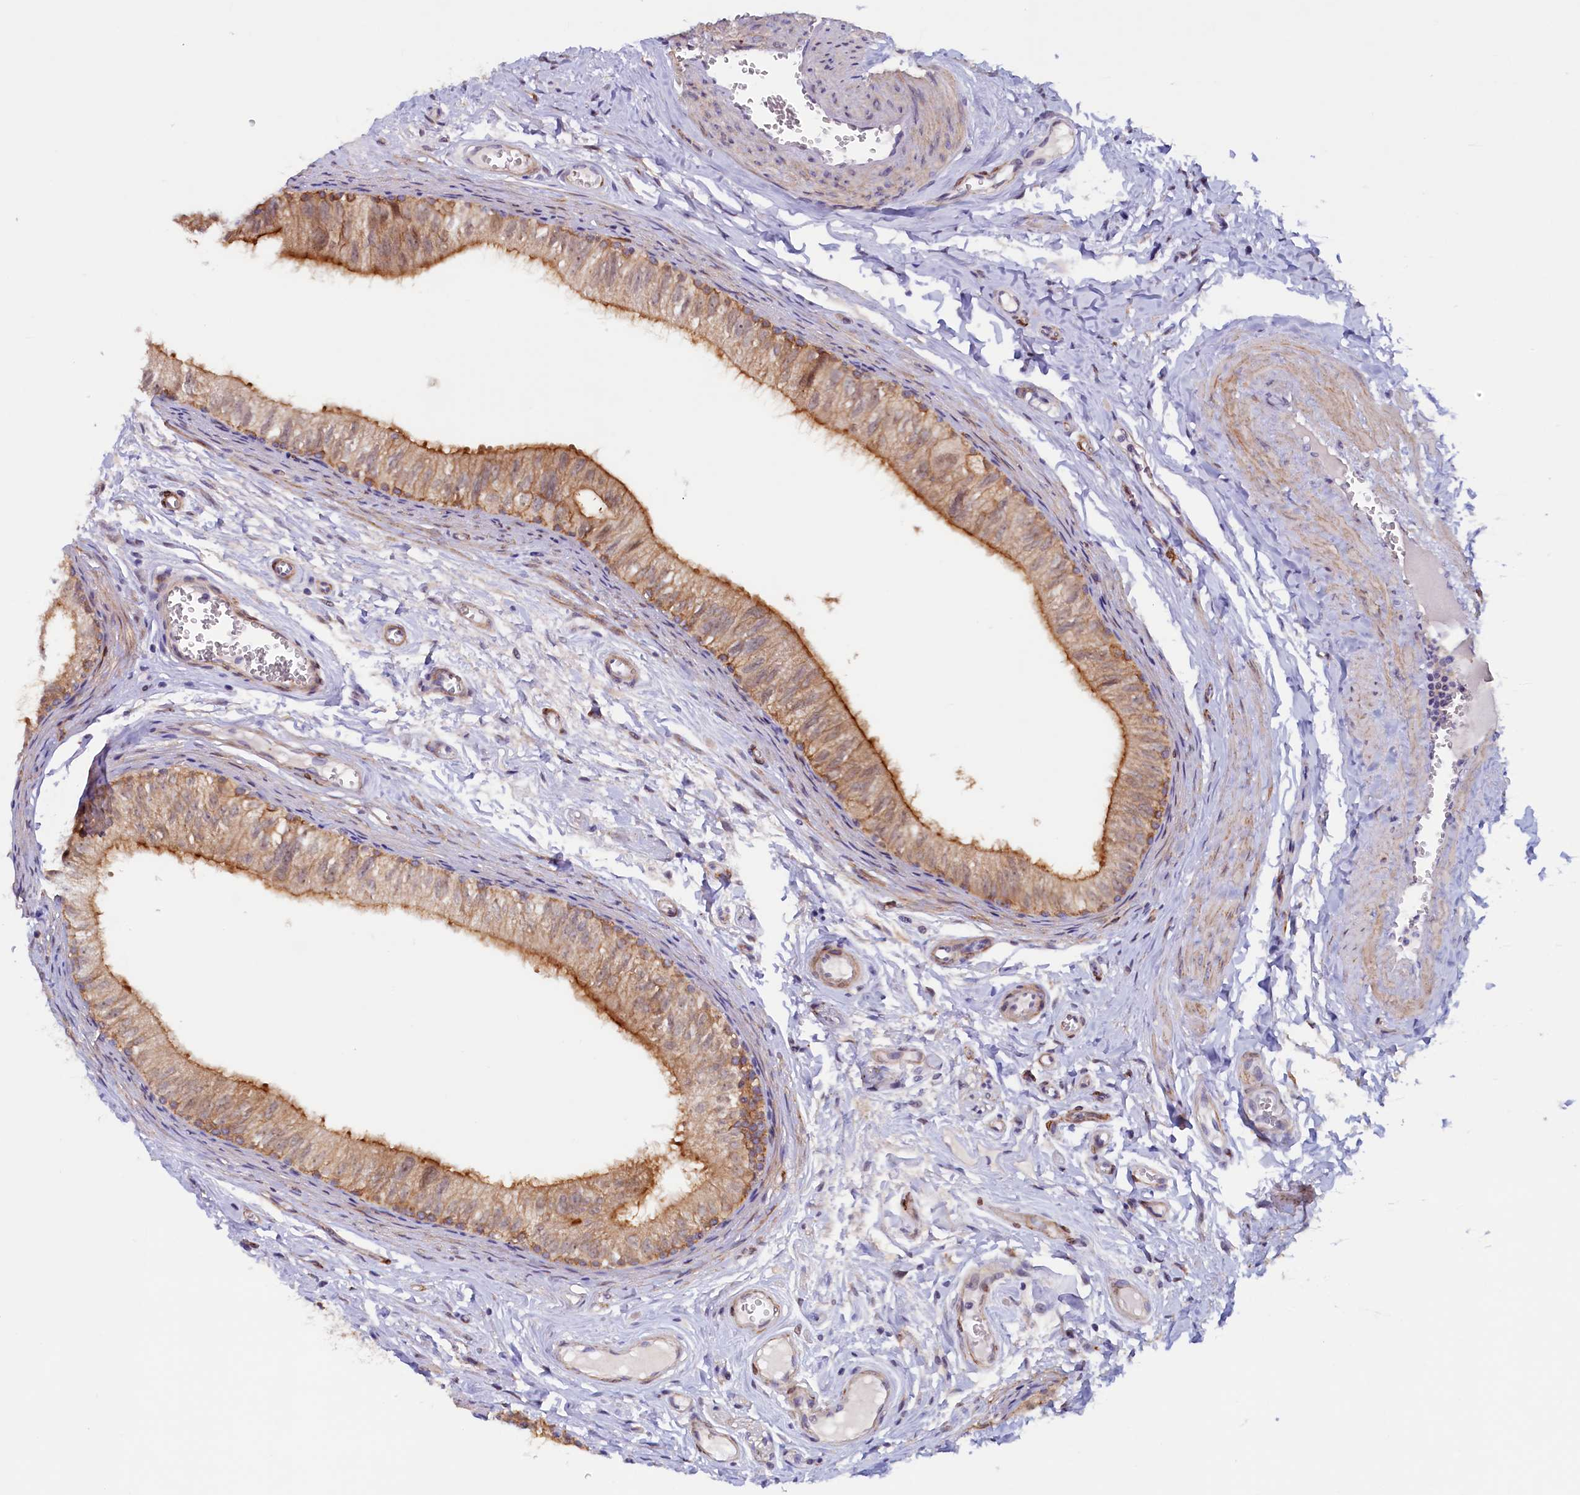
{"staining": {"intensity": "strong", "quantity": "25%-75%", "location": "cytoplasmic/membranous"}, "tissue": "epididymis", "cell_type": "Glandular cells", "image_type": "normal", "snomed": [{"axis": "morphology", "description": "Normal tissue, NOS"}, {"axis": "topography", "description": "Epididymis"}], "caption": "Brown immunohistochemical staining in benign human epididymis shows strong cytoplasmic/membranous staining in about 25%-75% of glandular cells. (DAB (3,3'-diaminobenzidine) IHC with brightfield microscopy, high magnification).", "gene": "PACSIN3", "patient": {"sex": "male", "age": 42}}